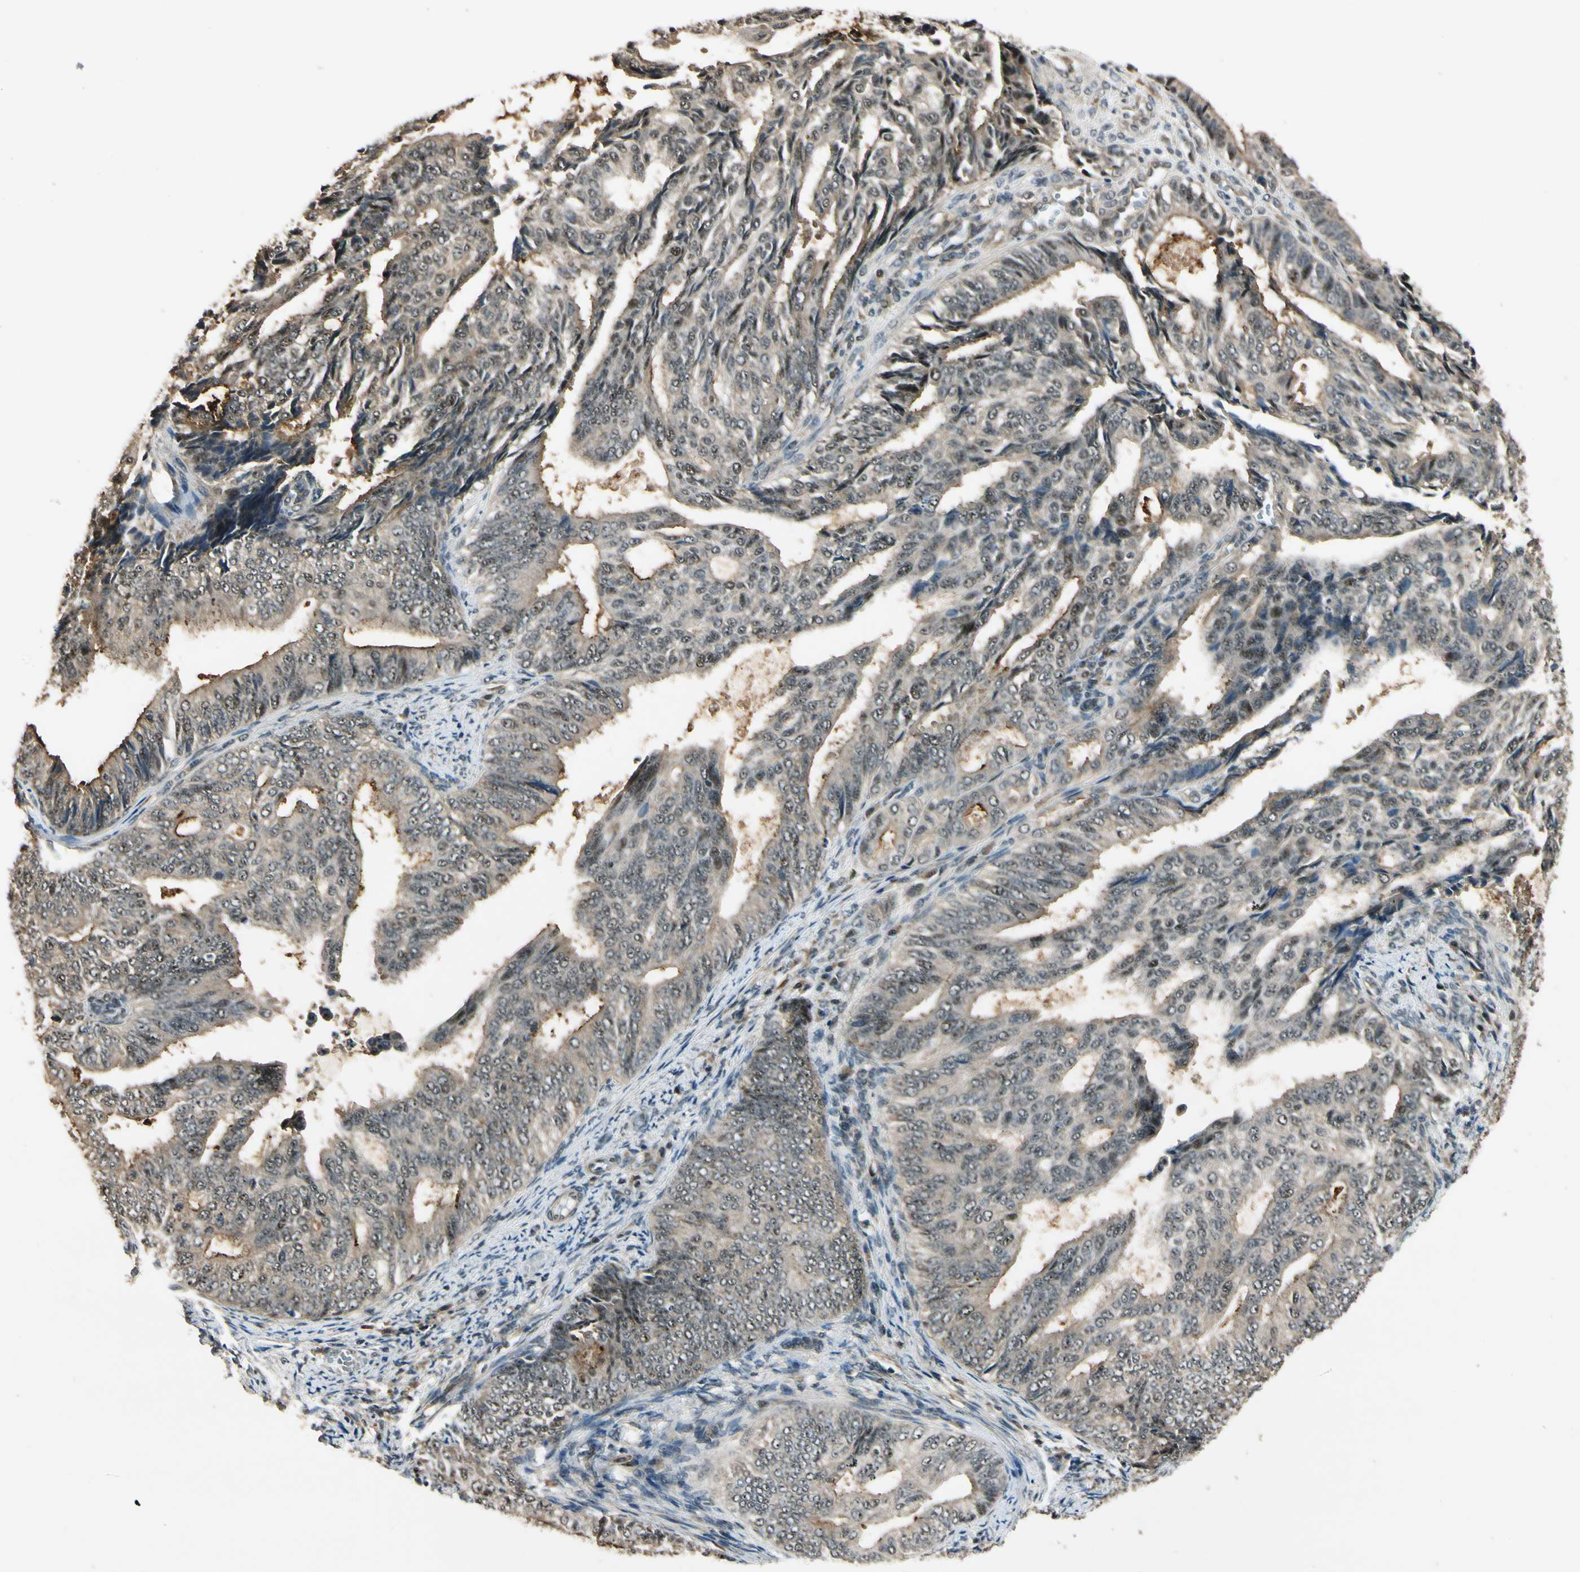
{"staining": {"intensity": "weak", "quantity": ">75%", "location": "cytoplasmic/membranous,nuclear"}, "tissue": "endometrial cancer", "cell_type": "Tumor cells", "image_type": "cancer", "snomed": [{"axis": "morphology", "description": "Adenocarcinoma, NOS"}, {"axis": "topography", "description": "Endometrium"}], "caption": "A photomicrograph of human adenocarcinoma (endometrial) stained for a protein demonstrates weak cytoplasmic/membranous and nuclear brown staining in tumor cells. (IHC, brightfield microscopy, high magnification).", "gene": "MCPH1", "patient": {"sex": "female", "age": 58}}